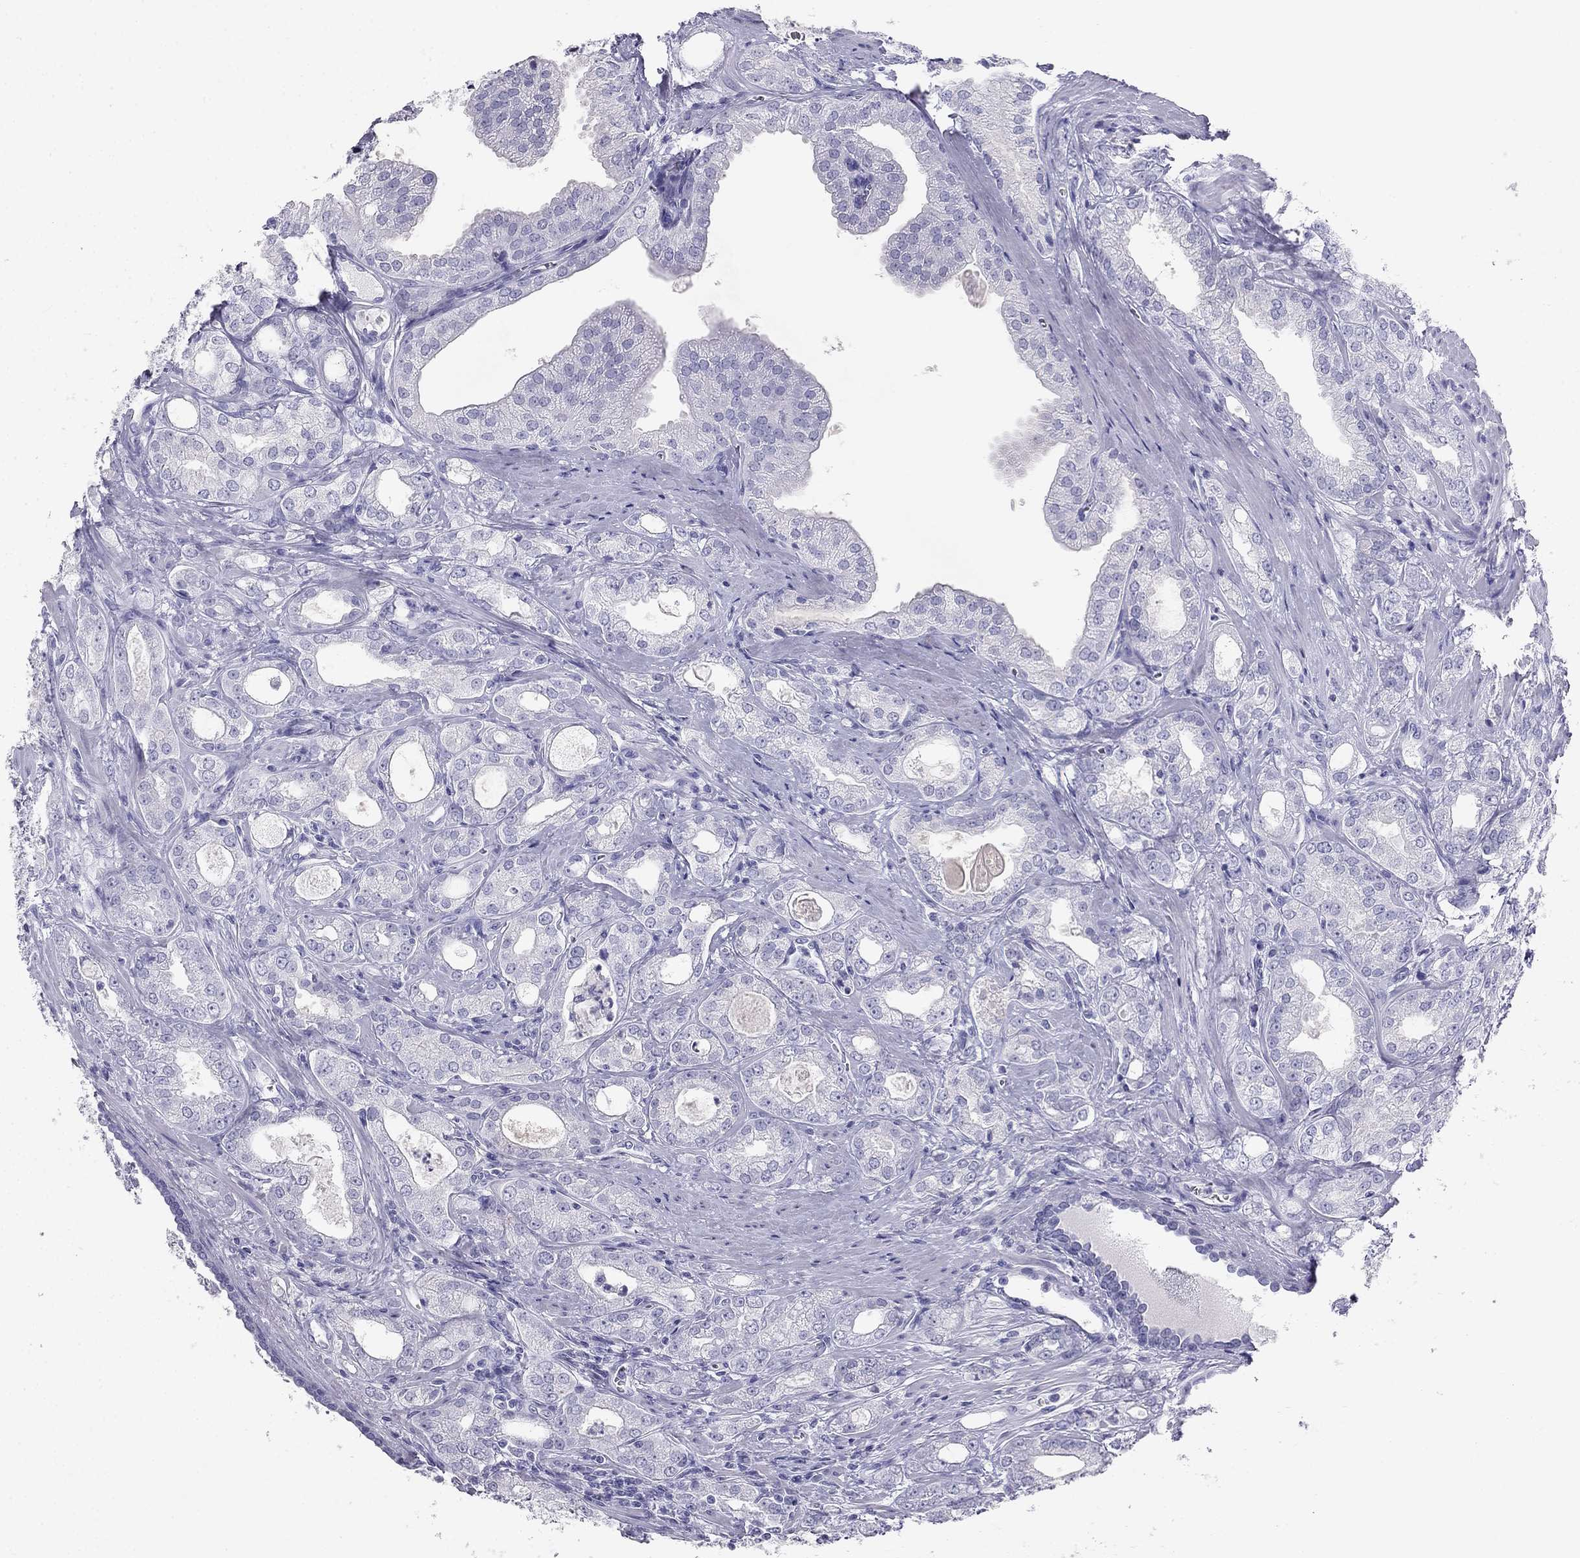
{"staining": {"intensity": "negative", "quantity": "none", "location": "none"}, "tissue": "prostate cancer", "cell_type": "Tumor cells", "image_type": "cancer", "snomed": [{"axis": "morphology", "description": "Adenocarcinoma, NOS"}, {"axis": "morphology", "description": "Adenocarcinoma, High grade"}, {"axis": "topography", "description": "Prostate"}], "caption": "An IHC histopathology image of high-grade adenocarcinoma (prostate) is shown. There is no staining in tumor cells of high-grade adenocarcinoma (prostate).", "gene": "KLRG1", "patient": {"sex": "male", "age": 70}}